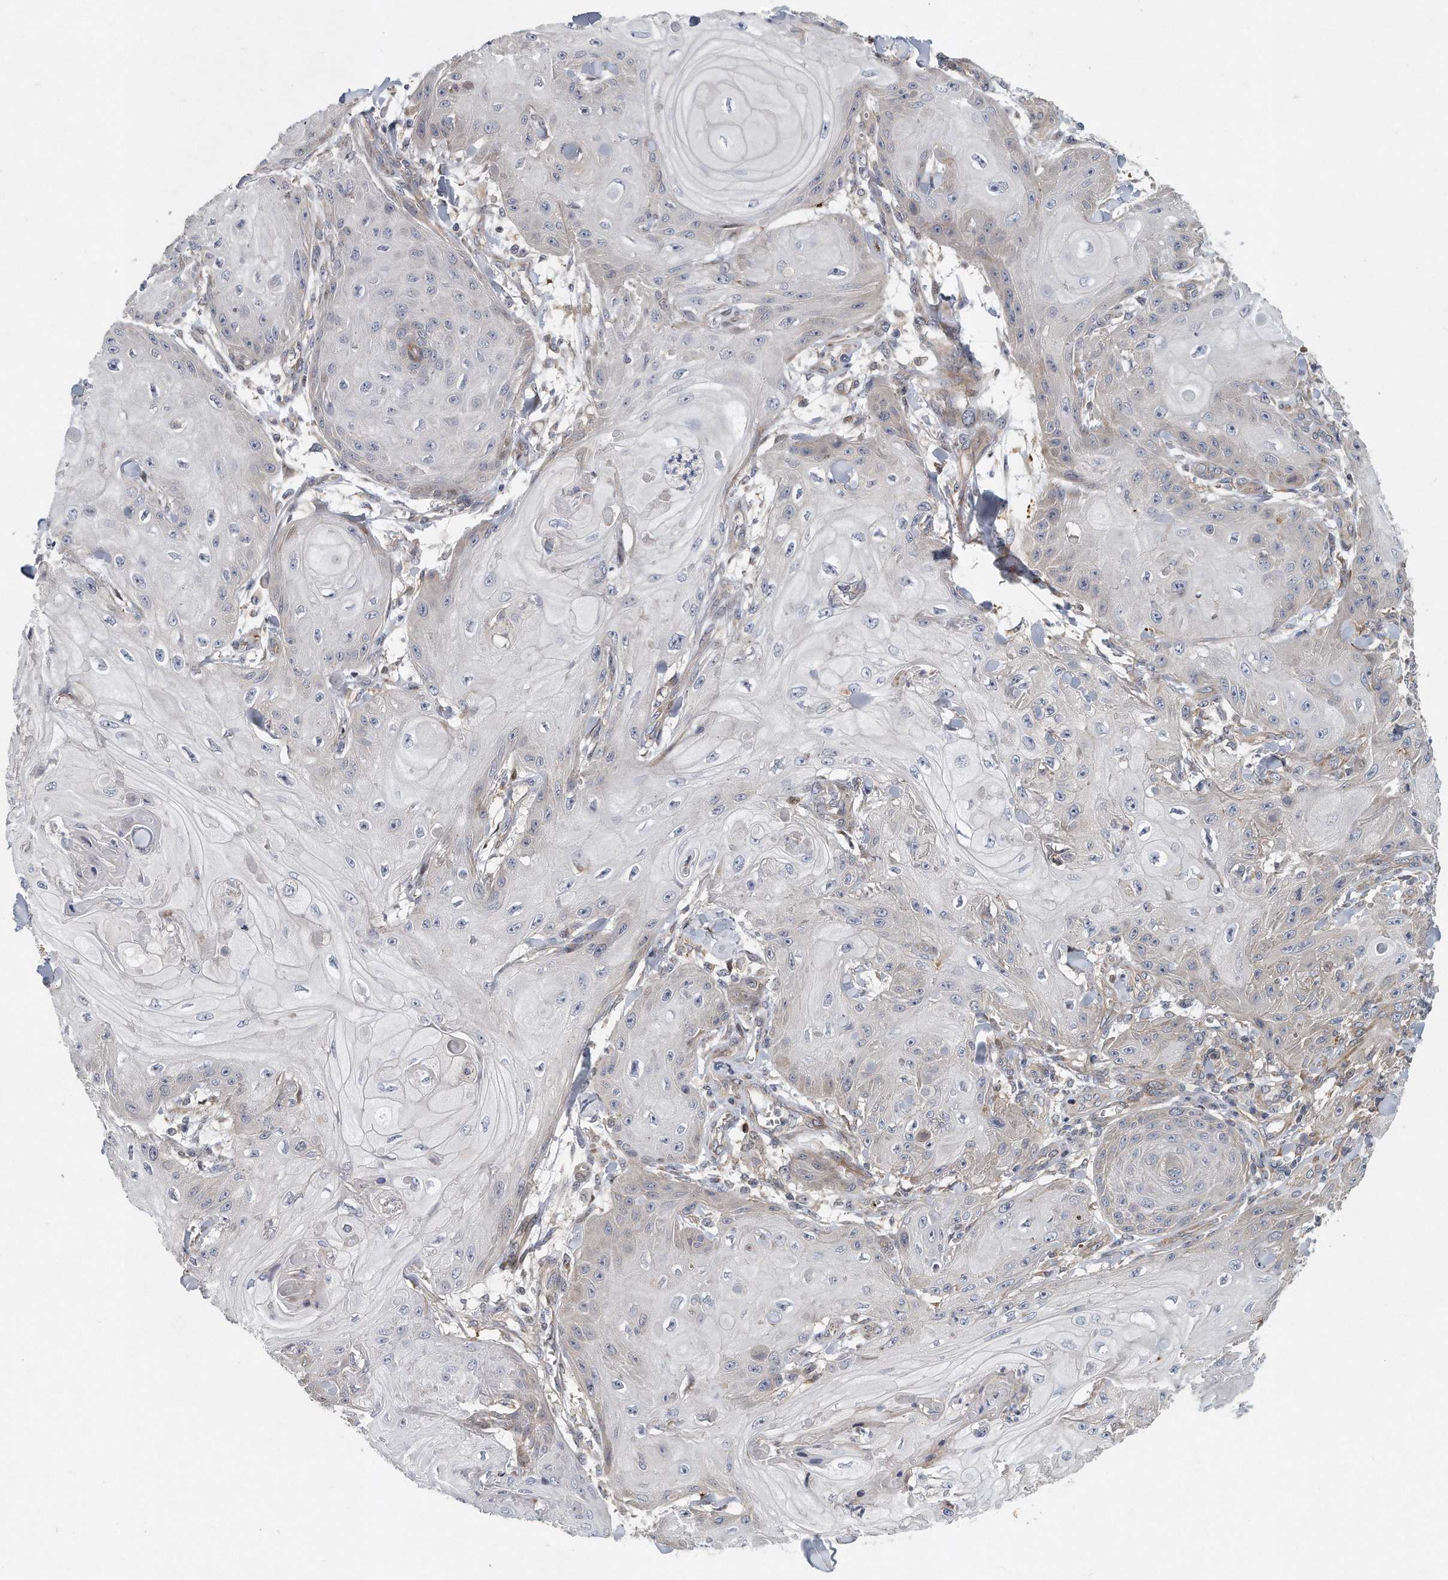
{"staining": {"intensity": "negative", "quantity": "none", "location": "none"}, "tissue": "skin cancer", "cell_type": "Tumor cells", "image_type": "cancer", "snomed": [{"axis": "morphology", "description": "Squamous cell carcinoma, NOS"}, {"axis": "topography", "description": "Skin"}], "caption": "Immunohistochemistry (IHC) histopathology image of neoplastic tissue: human skin cancer (squamous cell carcinoma) stained with DAB displays no significant protein positivity in tumor cells.", "gene": "PCDH8", "patient": {"sex": "male", "age": 74}}